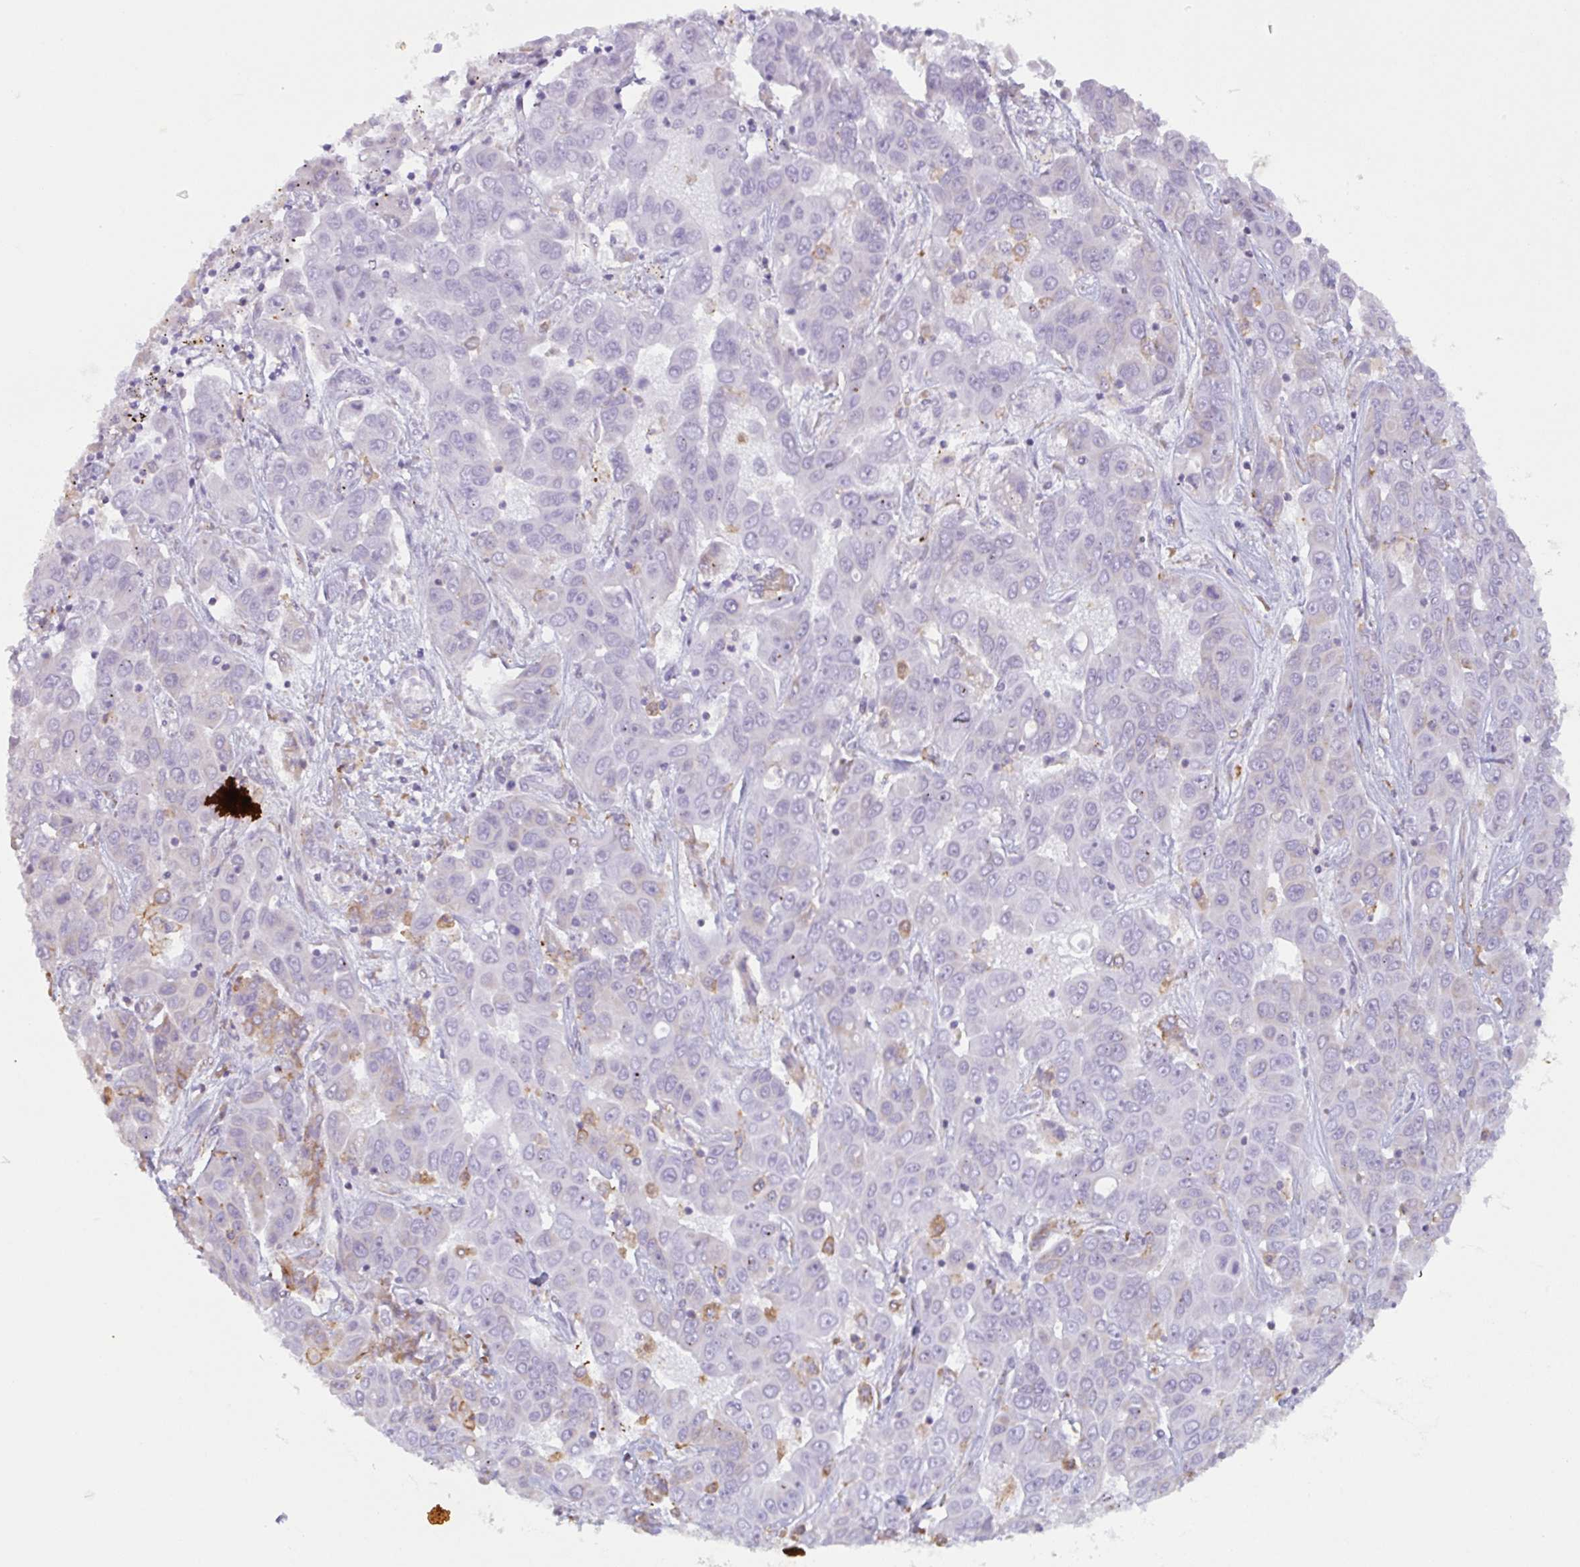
{"staining": {"intensity": "negative", "quantity": "none", "location": "none"}, "tissue": "liver cancer", "cell_type": "Tumor cells", "image_type": "cancer", "snomed": [{"axis": "morphology", "description": "Cholangiocarcinoma"}, {"axis": "topography", "description": "Liver"}], "caption": "Tumor cells show no significant expression in cholangiocarcinoma (liver).", "gene": "DOK4", "patient": {"sex": "female", "age": 52}}